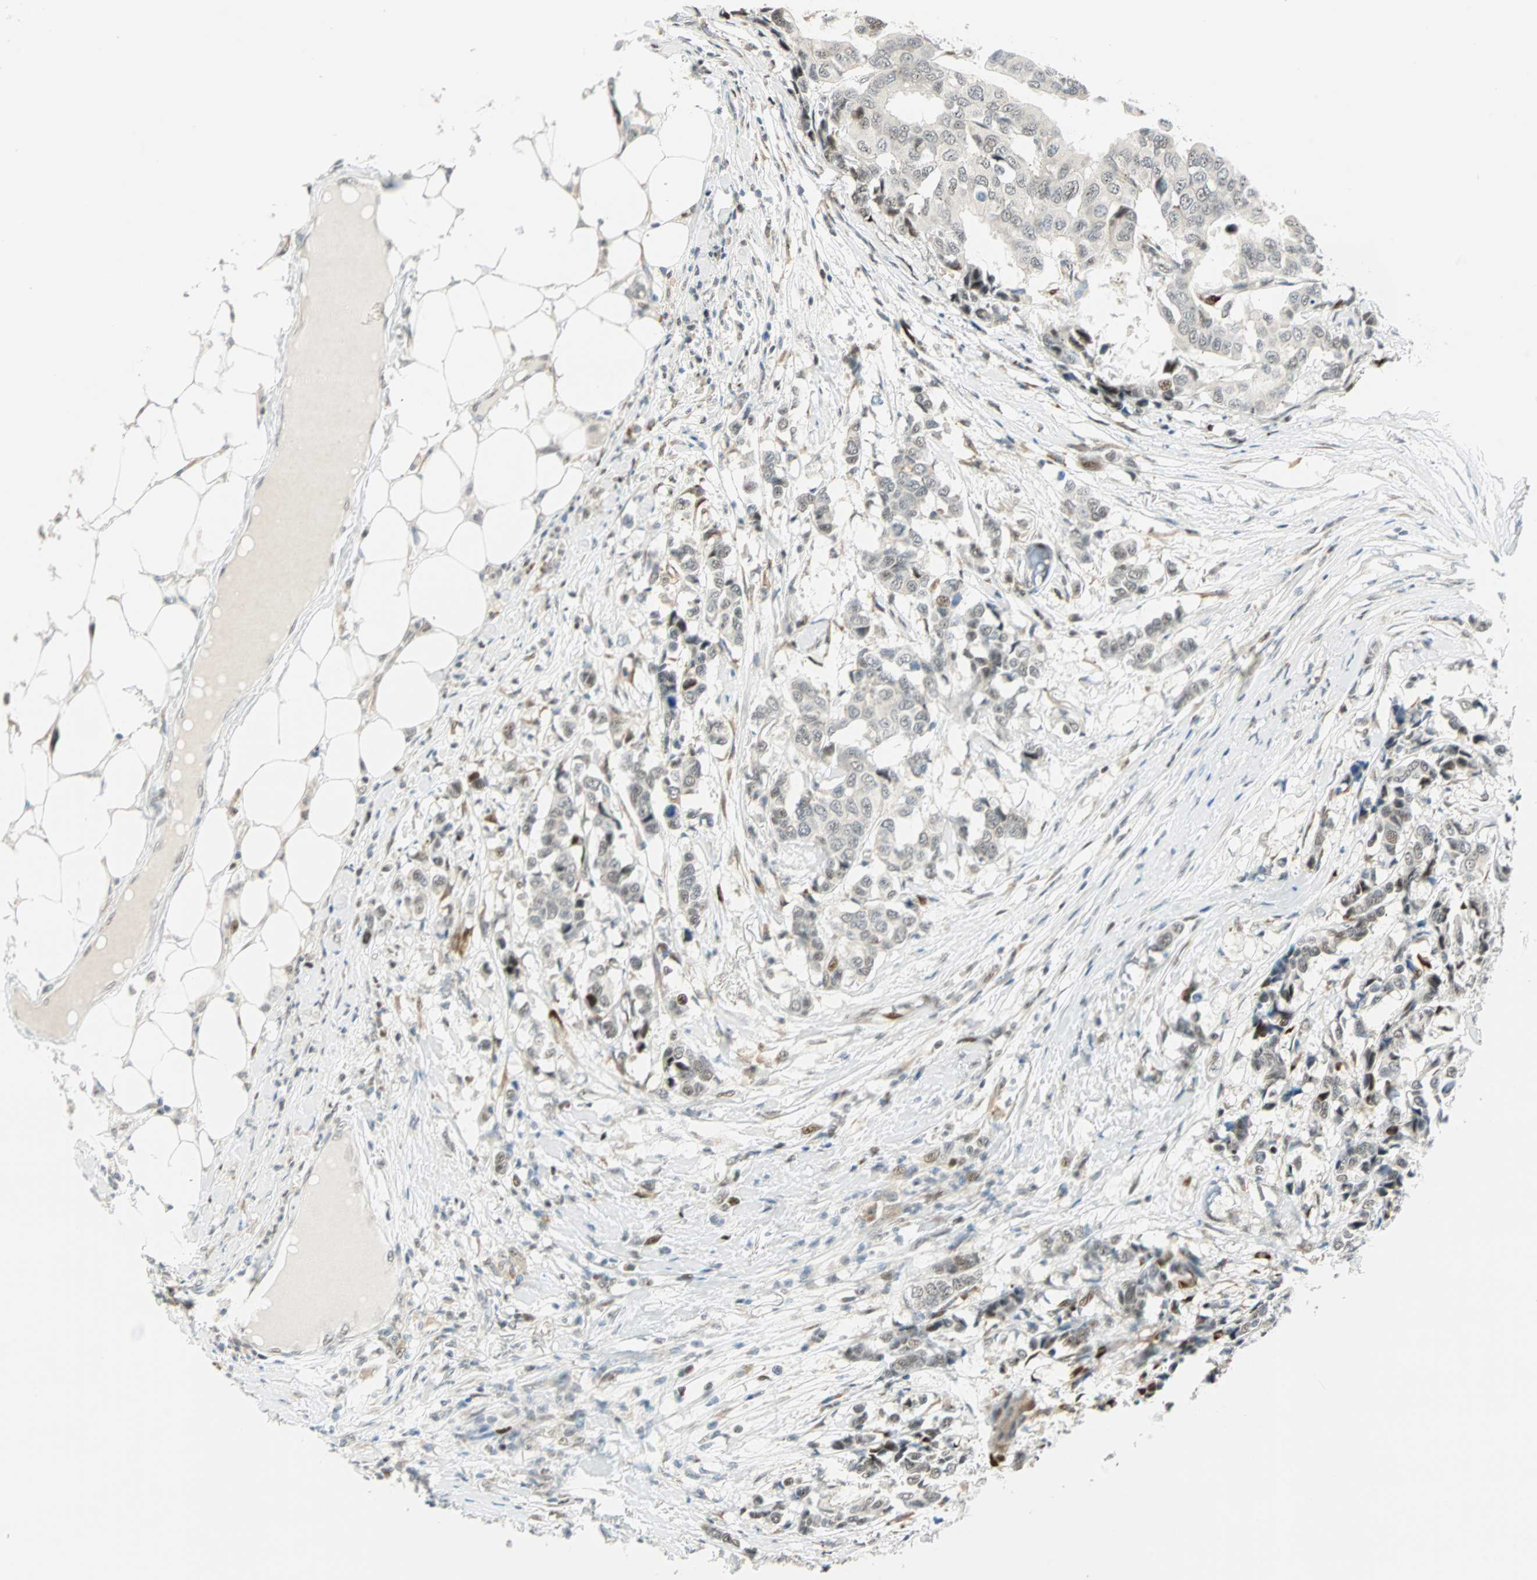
{"staining": {"intensity": "weak", "quantity": "<25%", "location": "nuclear"}, "tissue": "breast cancer", "cell_type": "Tumor cells", "image_type": "cancer", "snomed": [{"axis": "morphology", "description": "Duct carcinoma"}, {"axis": "topography", "description": "Breast"}], "caption": "A histopathology image of human breast infiltrating ductal carcinoma is negative for staining in tumor cells.", "gene": "MSX2", "patient": {"sex": "female", "age": 87}}